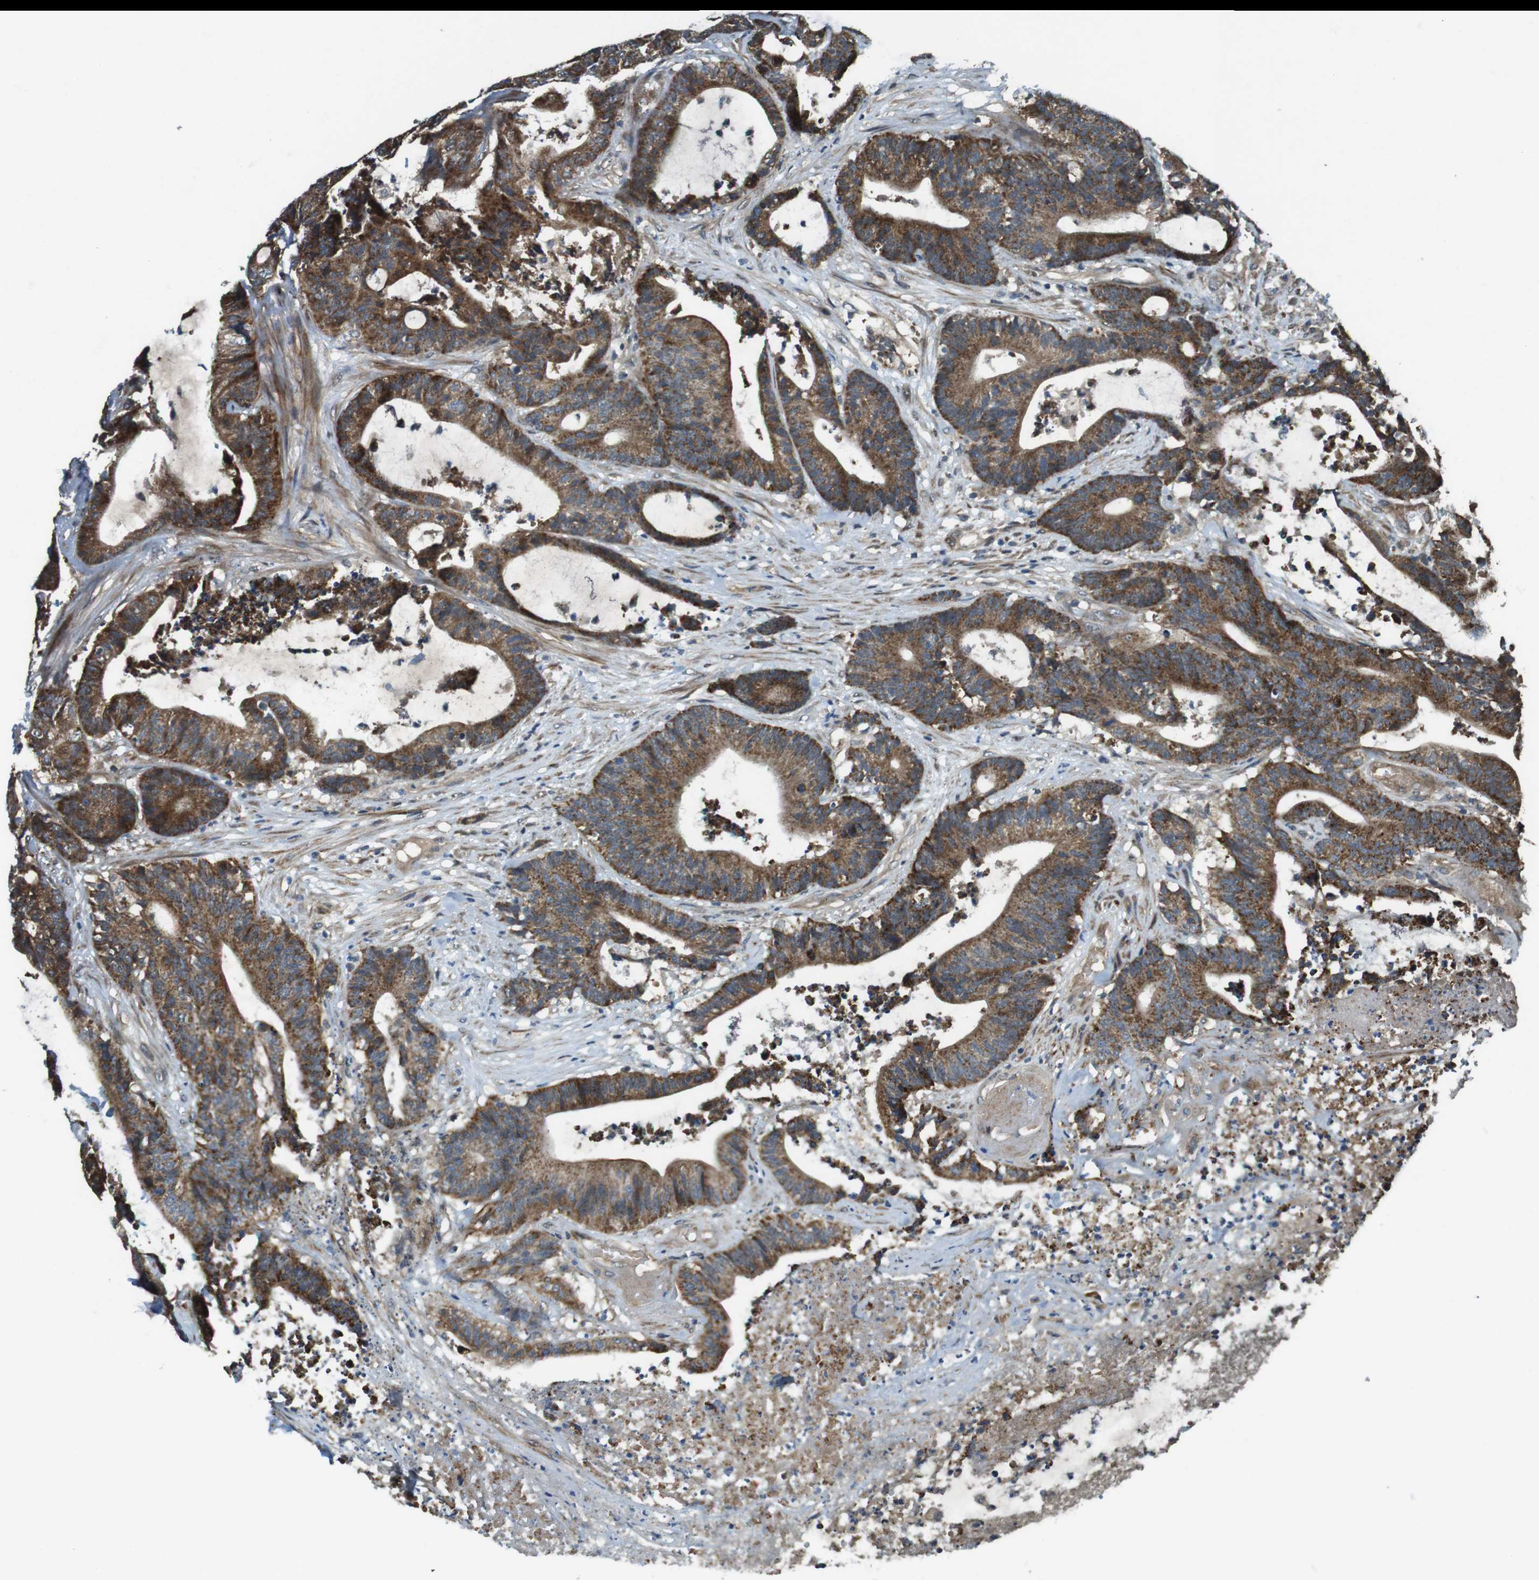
{"staining": {"intensity": "moderate", "quantity": ">75%", "location": "cytoplasmic/membranous"}, "tissue": "colorectal cancer", "cell_type": "Tumor cells", "image_type": "cancer", "snomed": [{"axis": "morphology", "description": "Adenocarcinoma, NOS"}, {"axis": "topography", "description": "Colon"}], "caption": "Protein expression by IHC reveals moderate cytoplasmic/membranous expression in about >75% of tumor cells in adenocarcinoma (colorectal).", "gene": "IFFO2", "patient": {"sex": "female", "age": 84}}